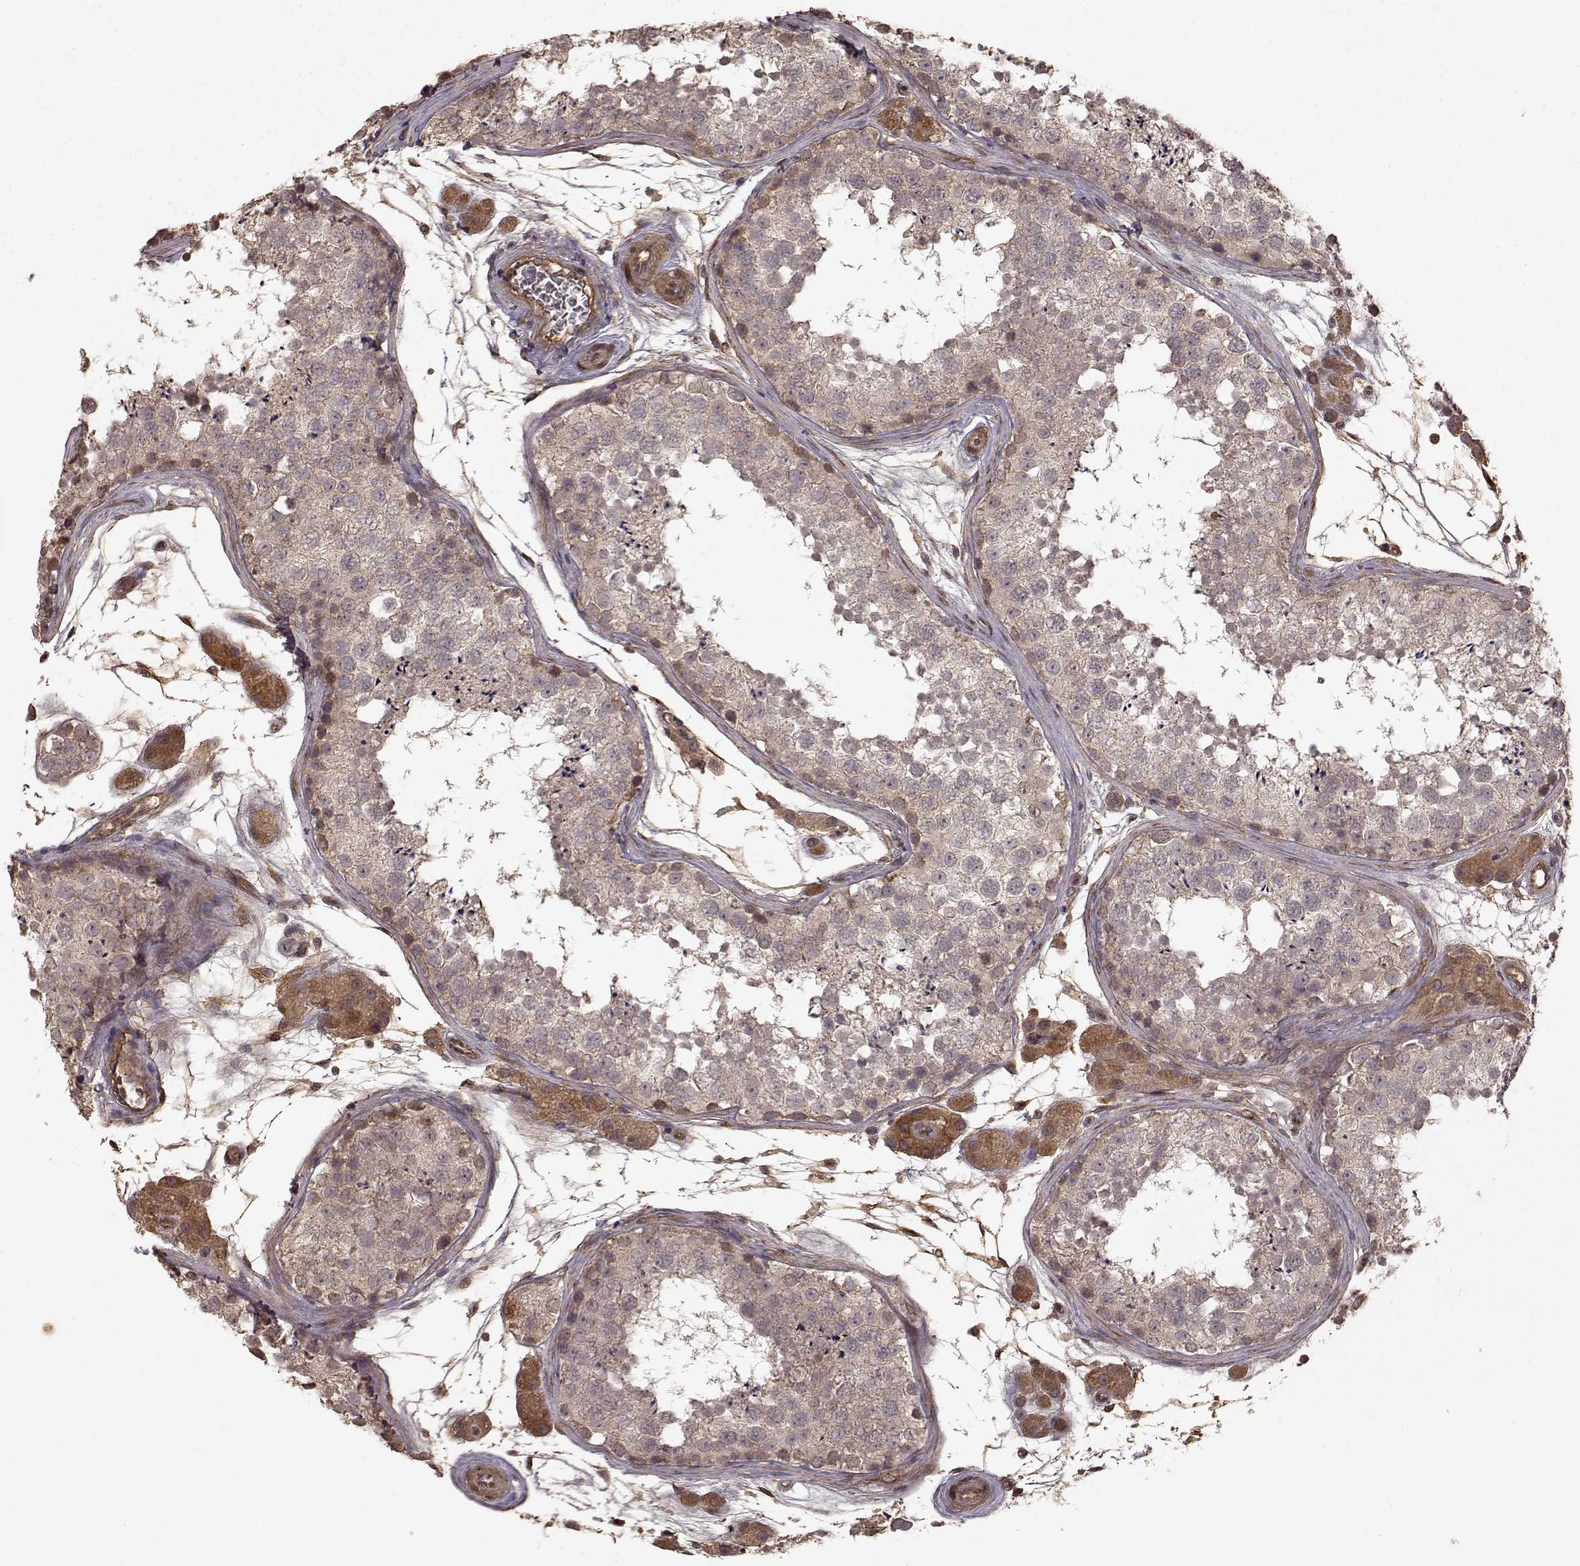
{"staining": {"intensity": "moderate", "quantity": "<25%", "location": "cytoplasmic/membranous"}, "tissue": "testis", "cell_type": "Cells in seminiferous ducts", "image_type": "normal", "snomed": [{"axis": "morphology", "description": "Normal tissue, NOS"}, {"axis": "topography", "description": "Testis"}], "caption": "Protein analysis of normal testis displays moderate cytoplasmic/membranous staining in approximately <25% of cells in seminiferous ducts.", "gene": "FSTL1", "patient": {"sex": "male", "age": 41}}